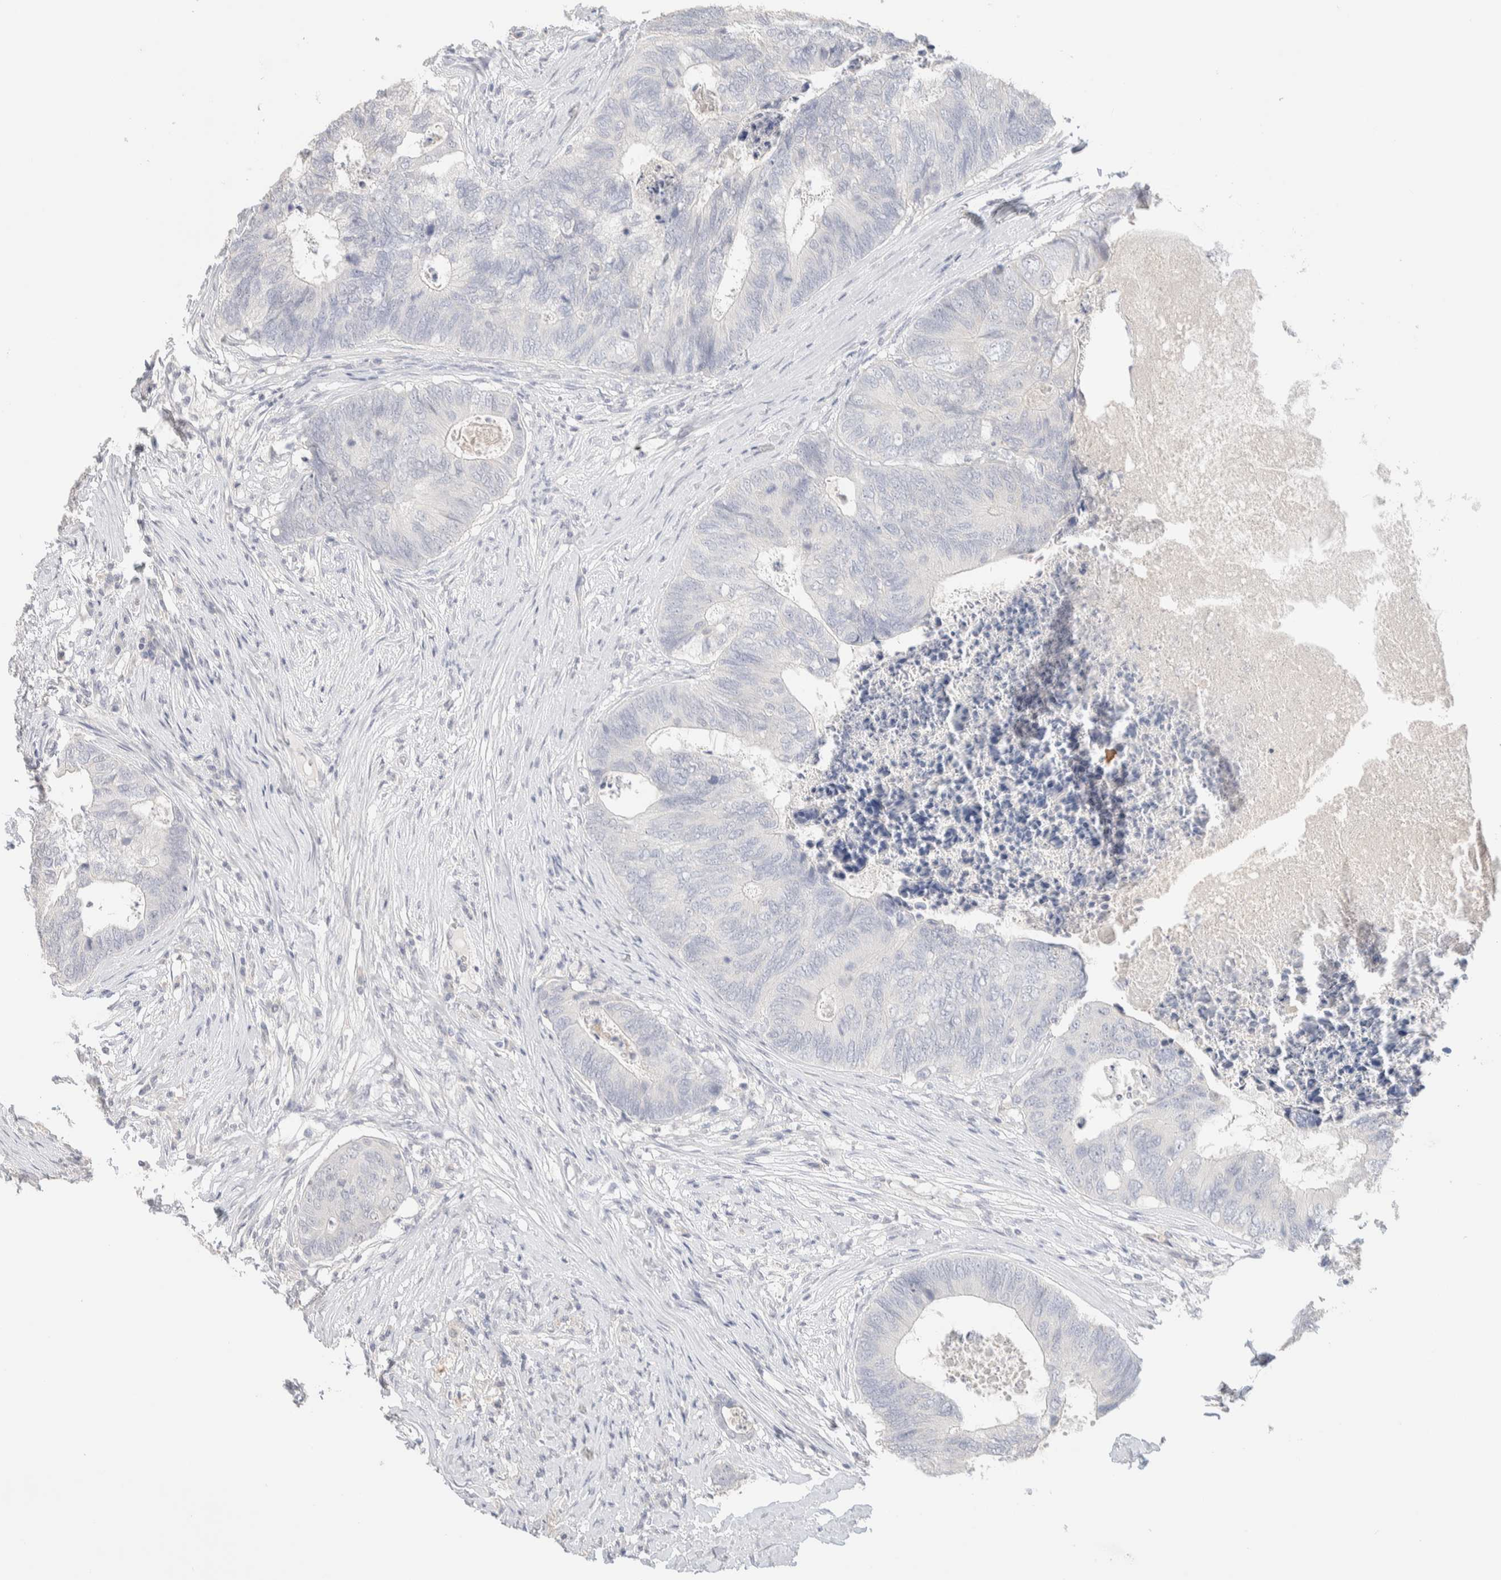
{"staining": {"intensity": "negative", "quantity": "none", "location": "none"}, "tissue": "colorectal cancer", "cell_type": "Tumor cells", "image_type": "cancer", "snomed": [{"axis": "morphology", "description": "Adenocarcinoma, NOS"}, {"axis": "topography", "description": "Colon"}], "caption": "A photomicrograph of human colorectal adenocarcinoma is negative for staining in tumor cells. (DAB (3,3'-diaminobenzidine) immunohistochemistry (IHC) with hematoxylin counter stain).", "gene": "RIDA", "patient": {"sex": "female", "age": 67}}